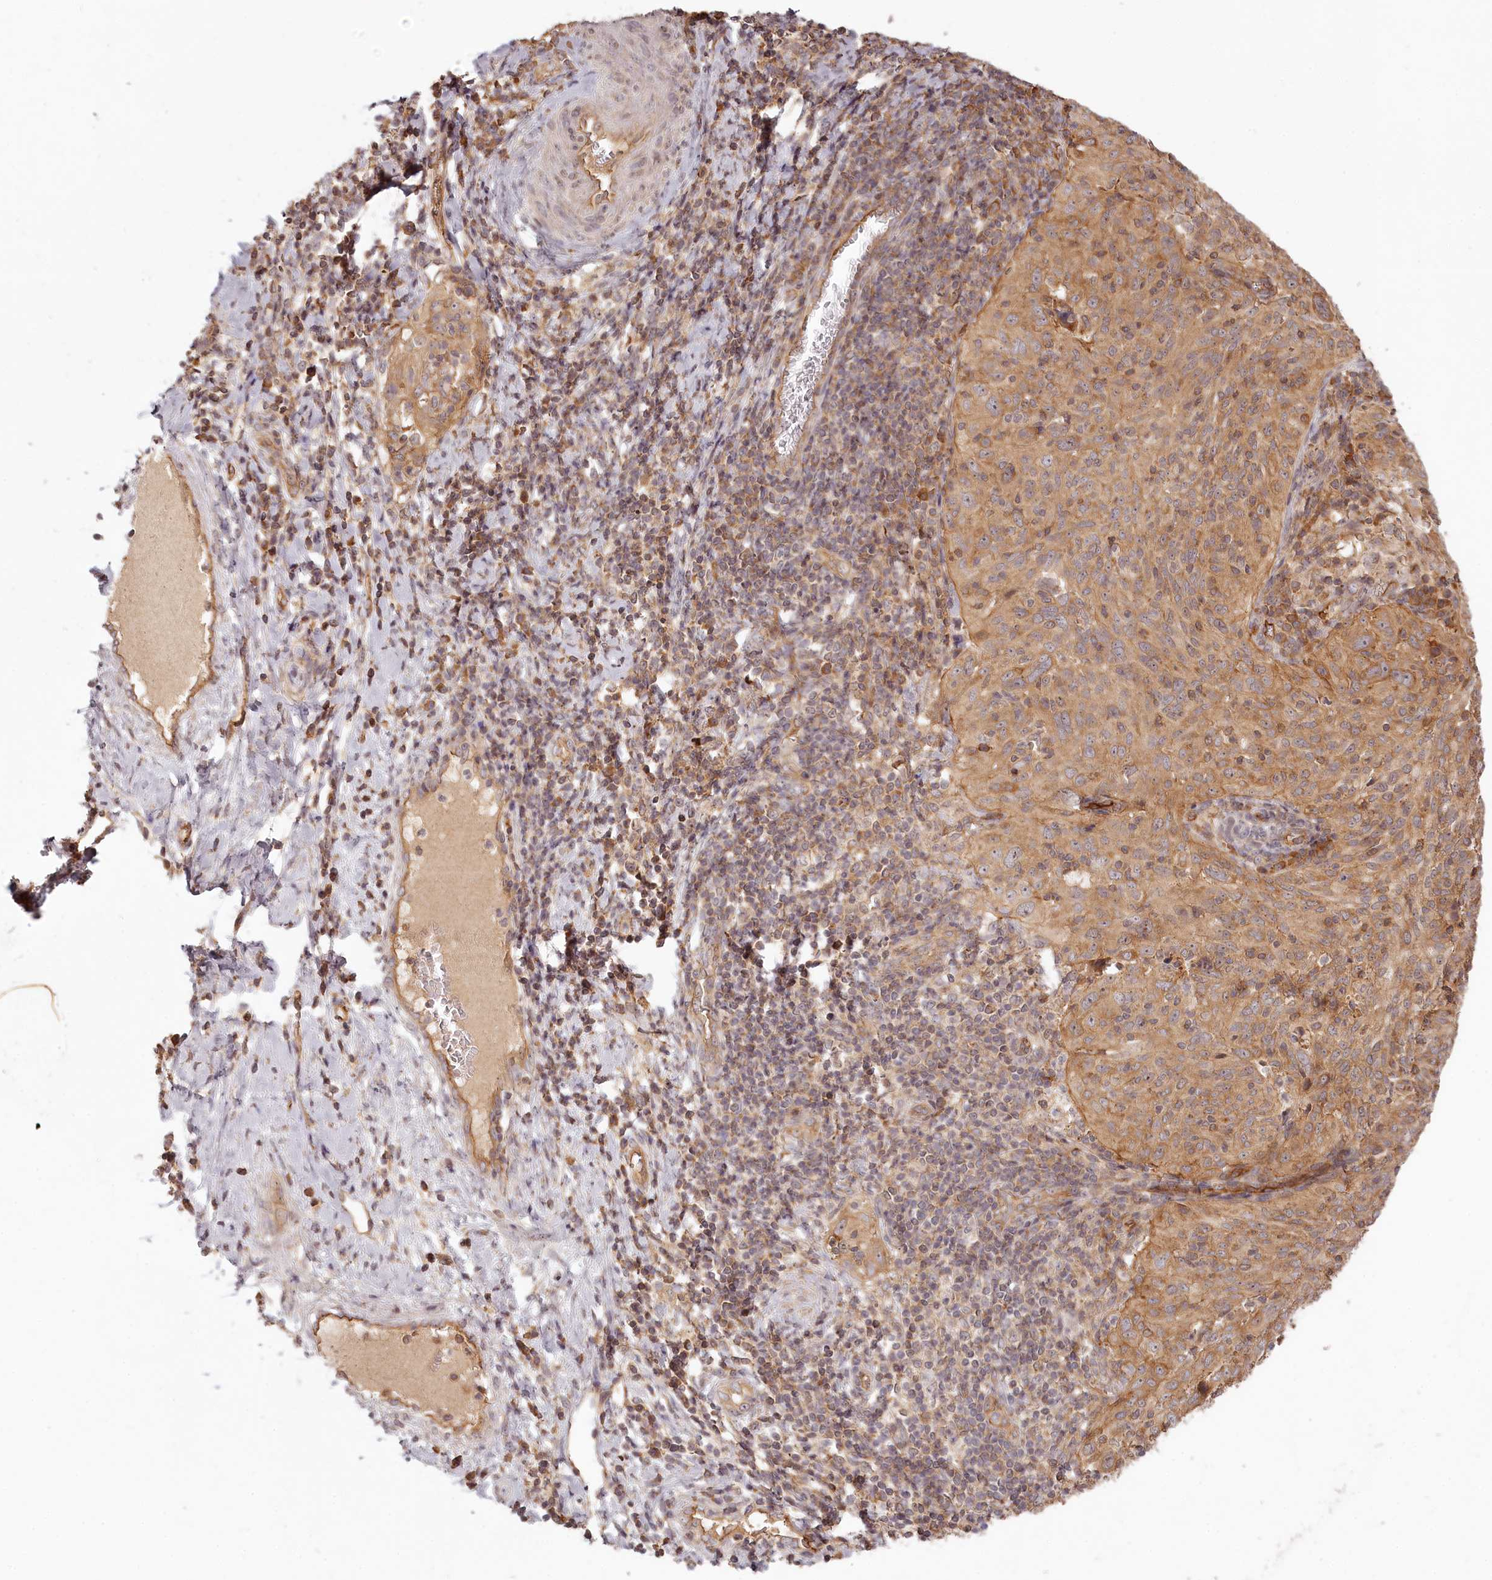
{"staining": {"intensity": "moderate", "quantity": ">75%", "location": "cytoplasmic/membranous"}, "tissue": "cervical cancer", "cell_type": "Tumor cells", "image_type": "cancer", "snomed": [{"axis": "morphology", "description": "Squamous cell carcinoma, NOS"}, {"axis": "topography", "description": "Cervix"}], "caption": "Immunohistochemical staining of human squamous cell carcinoma (cervical) exhibits medium levels of moderate cytoplasmic/membranous staining in about >75% of tumor cells.", "gene": "TMIE", "patient": {"sex": "female", "age": 31}}